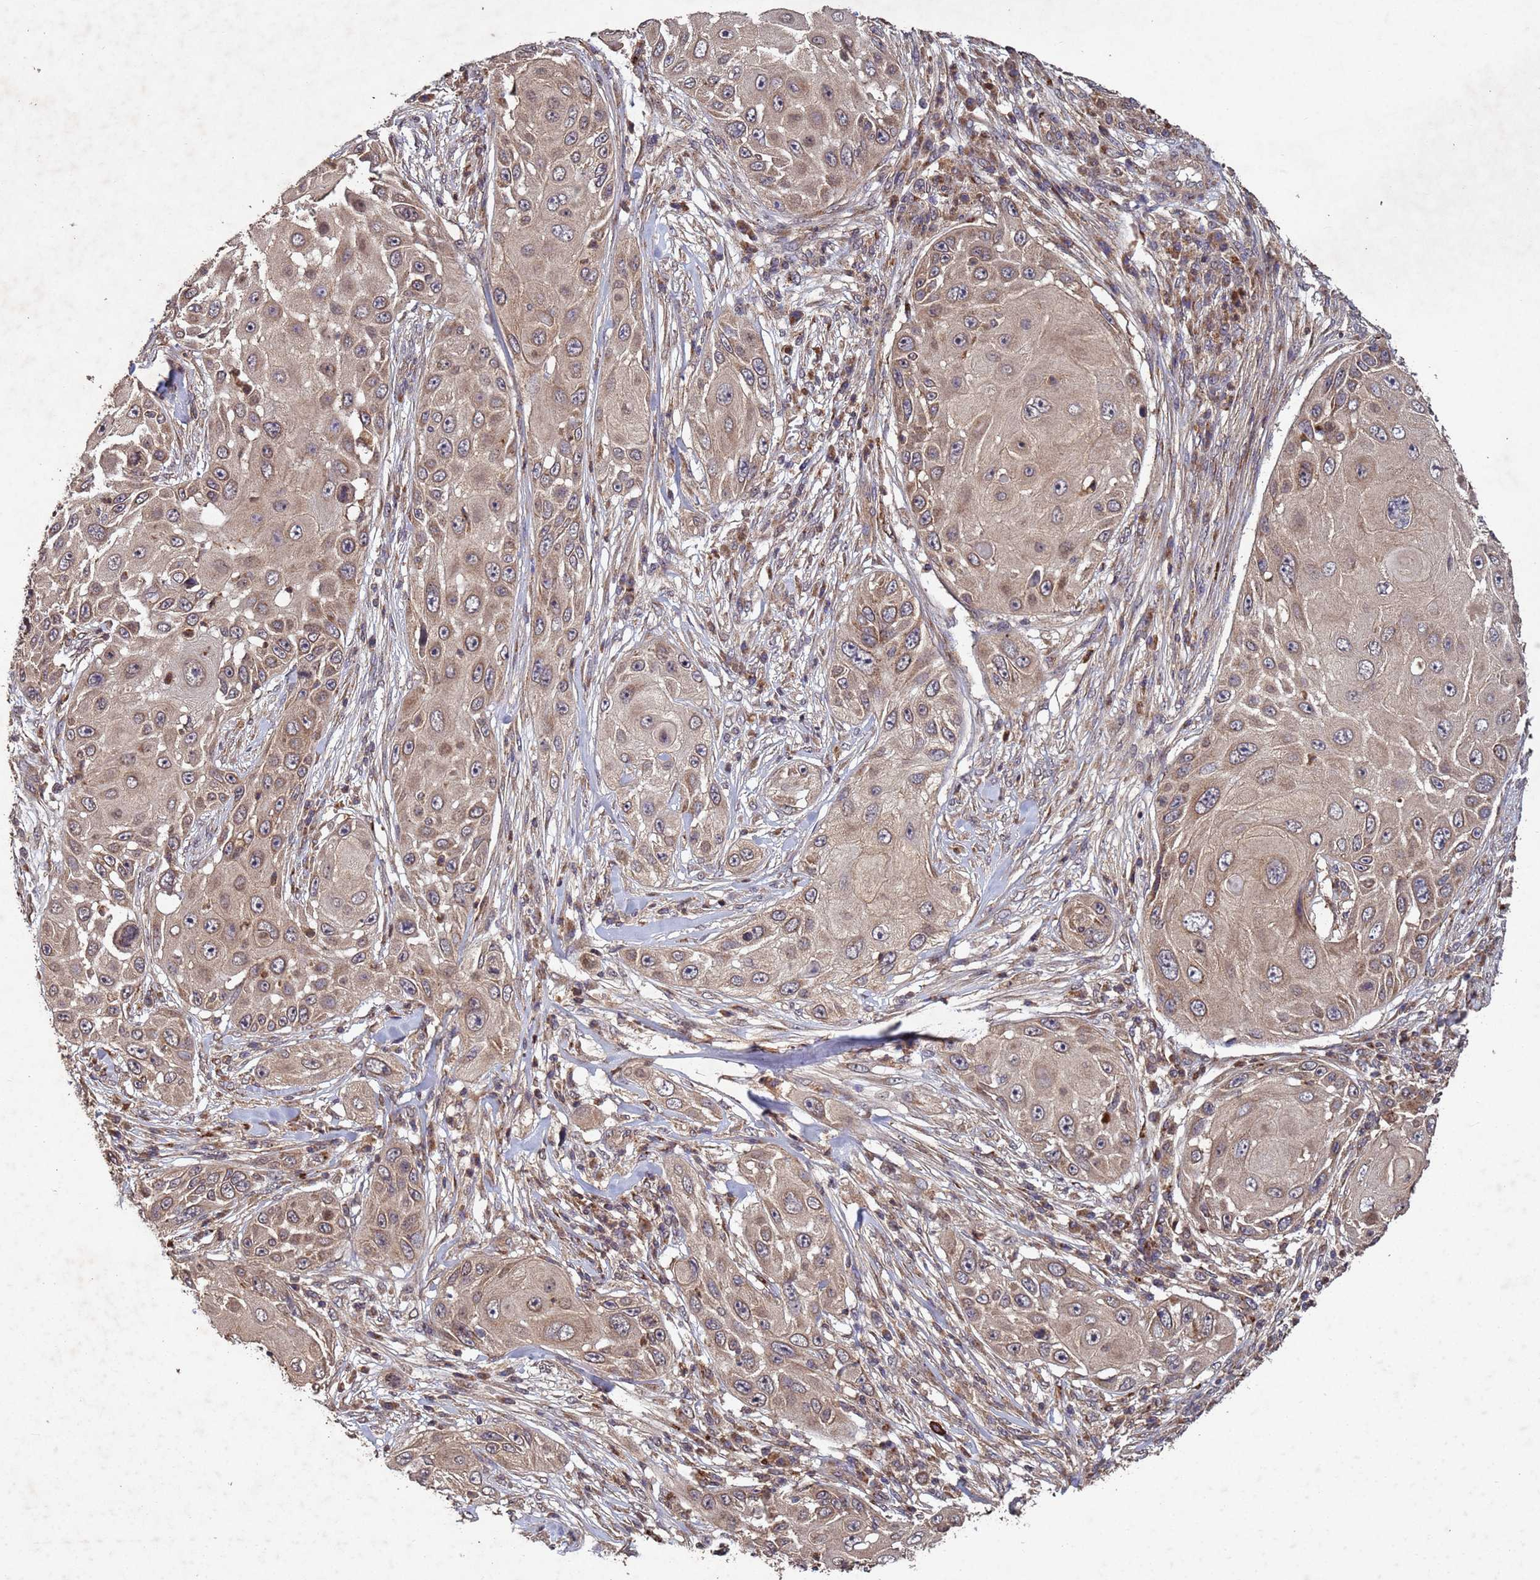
{"staining": {"intensity": "moderate", "quantity": "25%-75%", "location": "cytoplasmic/membranous"}, "tissue": "skin cancer", "cell_type": "Tumor cells", "image_type": "cancer", "snomed": [{"axis": "morphology", "description": "Squamous cell carcinoma, NOS"}, {"axis": "topography", "description": "Skin"}], "caption": "Immunohistochemical staining of skin cancer (squamous cell carcinoma) displays medium levels of moderate cytoplasmic/membranous positivity in approximately 25%-75% of tumor cells.", "gene": "FASTKD1", "patient": {"sex": "female", "age": 44}}